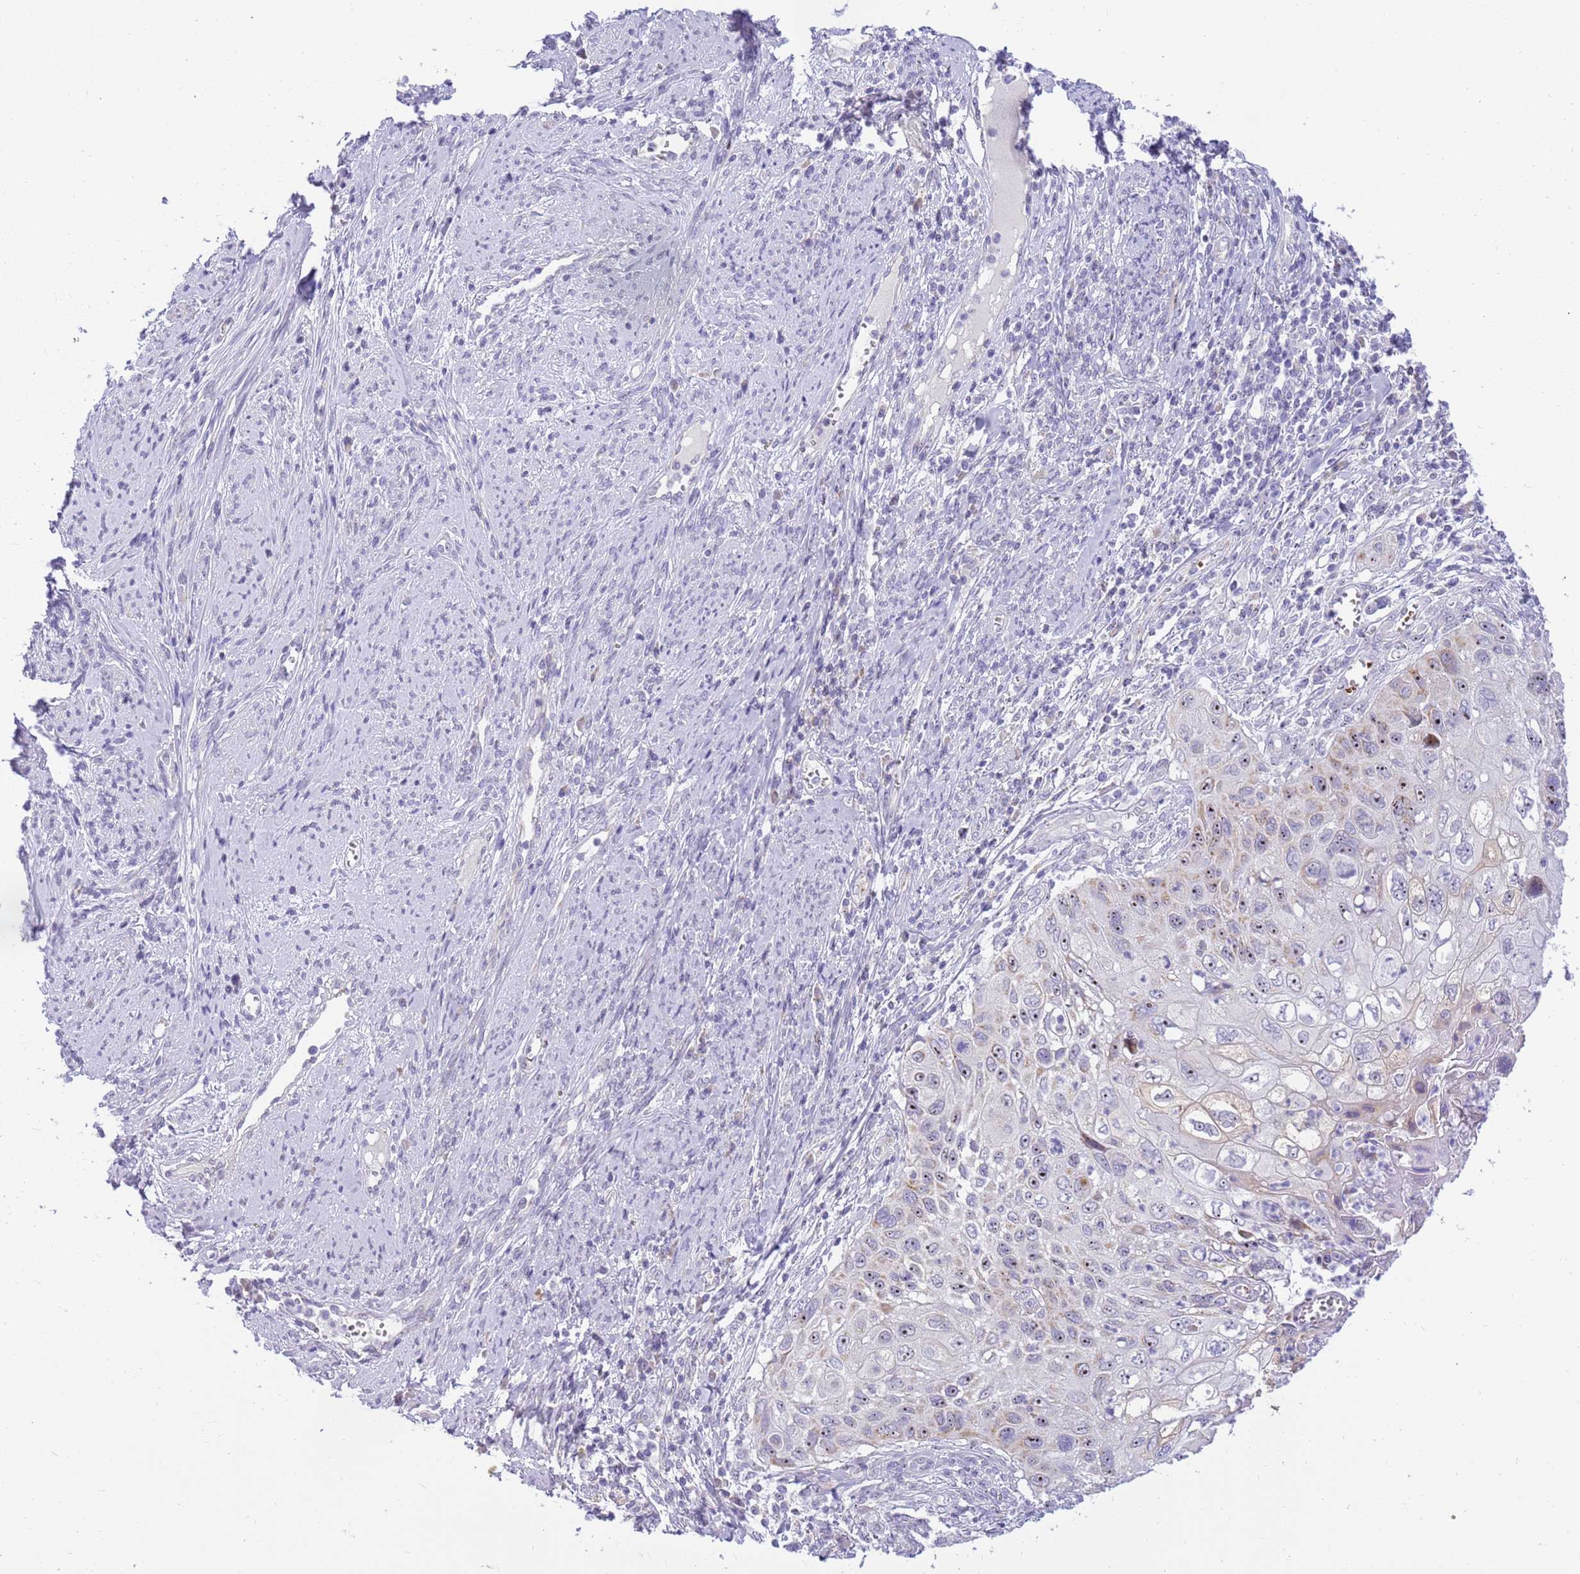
{"staining": {"intensity": "moderate", "quantity": "<25%", "location": "cytoplasmic/membranous,nuclear"}, "tissue": "cervical cancer", "cell_type": "Tumor cells", "image_type": "cancer", "snomed": [{"axis": "morphology", "description": "Squamous cell carcinoma, NOS"}, {"axis": "topography", "description": "Cervix"}], "caption": "Tumor cells show moderate cytoplasmic/membranous and nuclear staining in about <25% of cells in squamous cell carcinoma (cervical). The staining was performed using DAB (3,3'-diaminobenzidine) to visualize the protein expression in brown, while the nuclei were stained in blue with hematoxylin (Magnification: 20x).", "gene": "DNAJA3", "patient": {"sex": "female", "age": 70}}